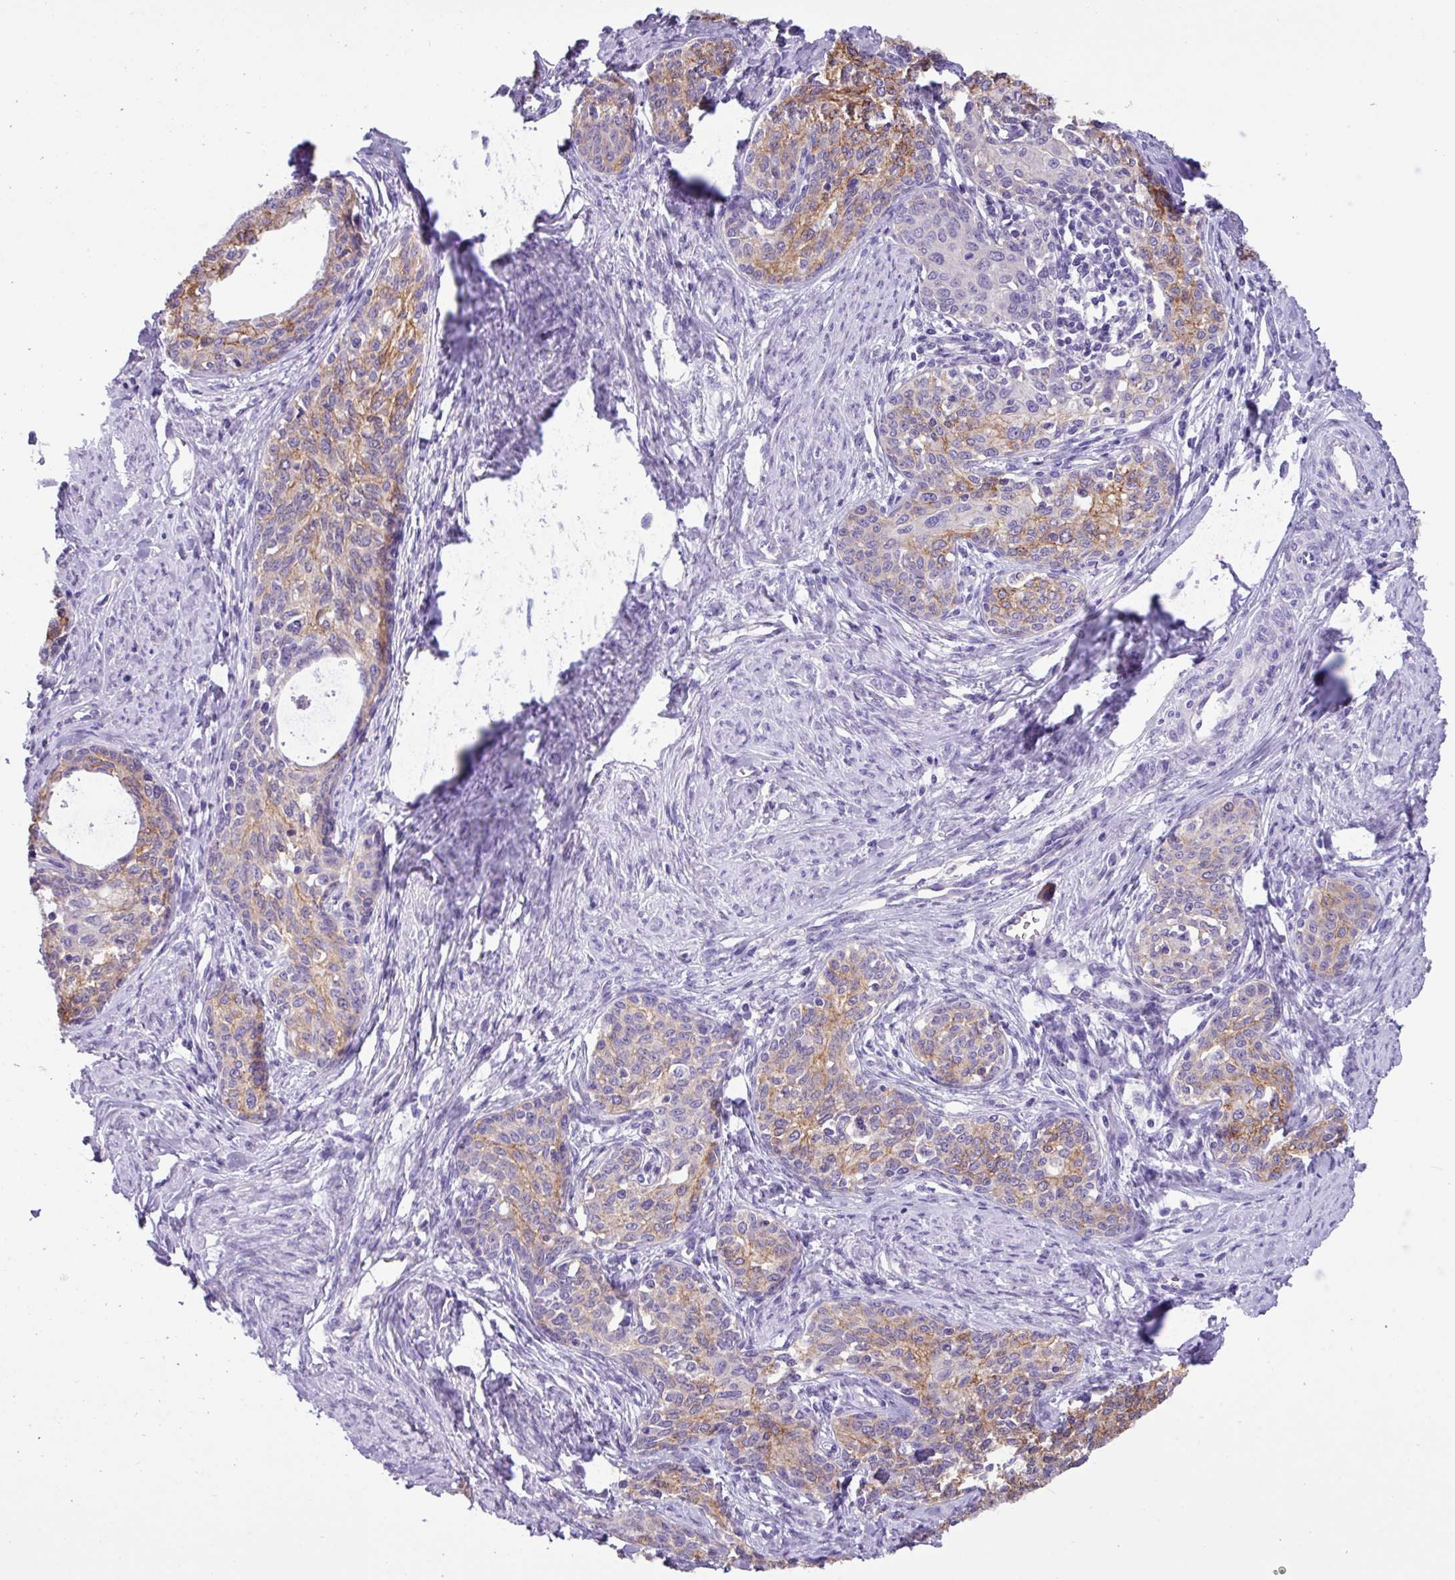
{"staining": {"intensity": "moderate", "quantity": ">75%", "location": "cytoplasmic/membranous"}, "tissue": "cervical cancer", "cell_type": "Tumor cells", "image_type": "cancer", "snomed": [{"axis": "morphology", "description": "Squamous cell carcinoma, NOS"}, {"axis": "morphology", "description": "Adenocarcinoma, NOS"}, {"axis": "topography", "description": "Cervix"}], "caption": "Adenocarcinoma (cervical) stained with a protein marker exhibits moderate staining in tumor cells.", "gene": "EPCAM", "patient": {"sex": "female", "age": 52}}